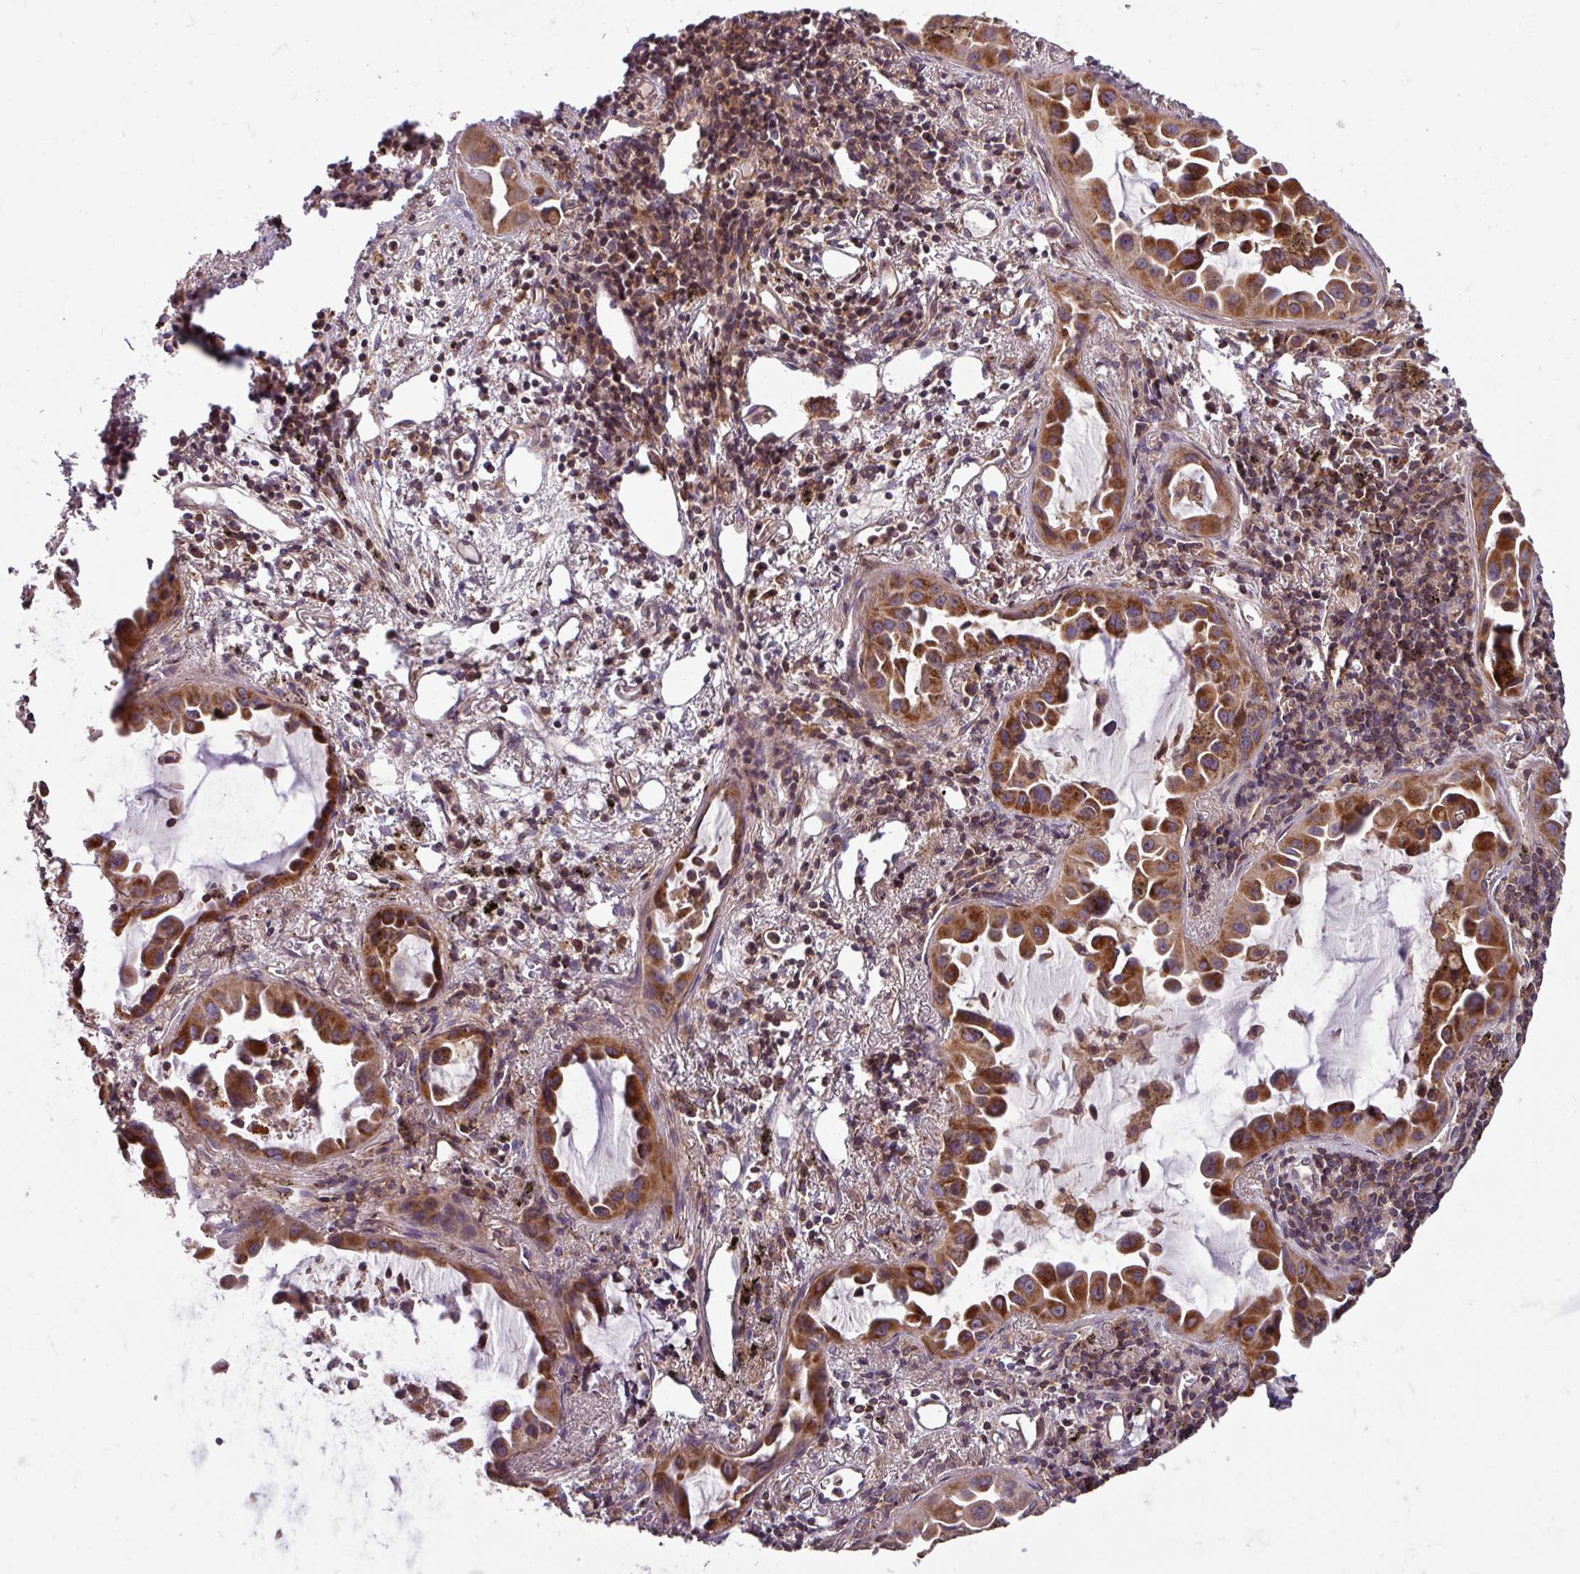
{"staining": {"intensity": "strong", "quantity": ">75%", "location": "cytoplasmic/membranous"}, "tissue": "lung cancer", "cell_type": "Tumor cells", "image_type": "cancer", "snomed": [{"axis": "morphology", "description": "Adenocarcinoma, NOS"}, {"axis": "topography", "description": "Lung"}], "caption": "Immunohistochemistry (IHC) image of neoplastic tissue: adenocarcinoma (lung) stained using immunohistochemistry (IHC) exhibits high levels of strong protein expression localized specifically in the cytoplasmic/membranous of tumor cells, appearing as a cytoplasmic/membranous brown color.", "gene": "PLEKHD1", "patient": {"sex": "male", "age": 68}}